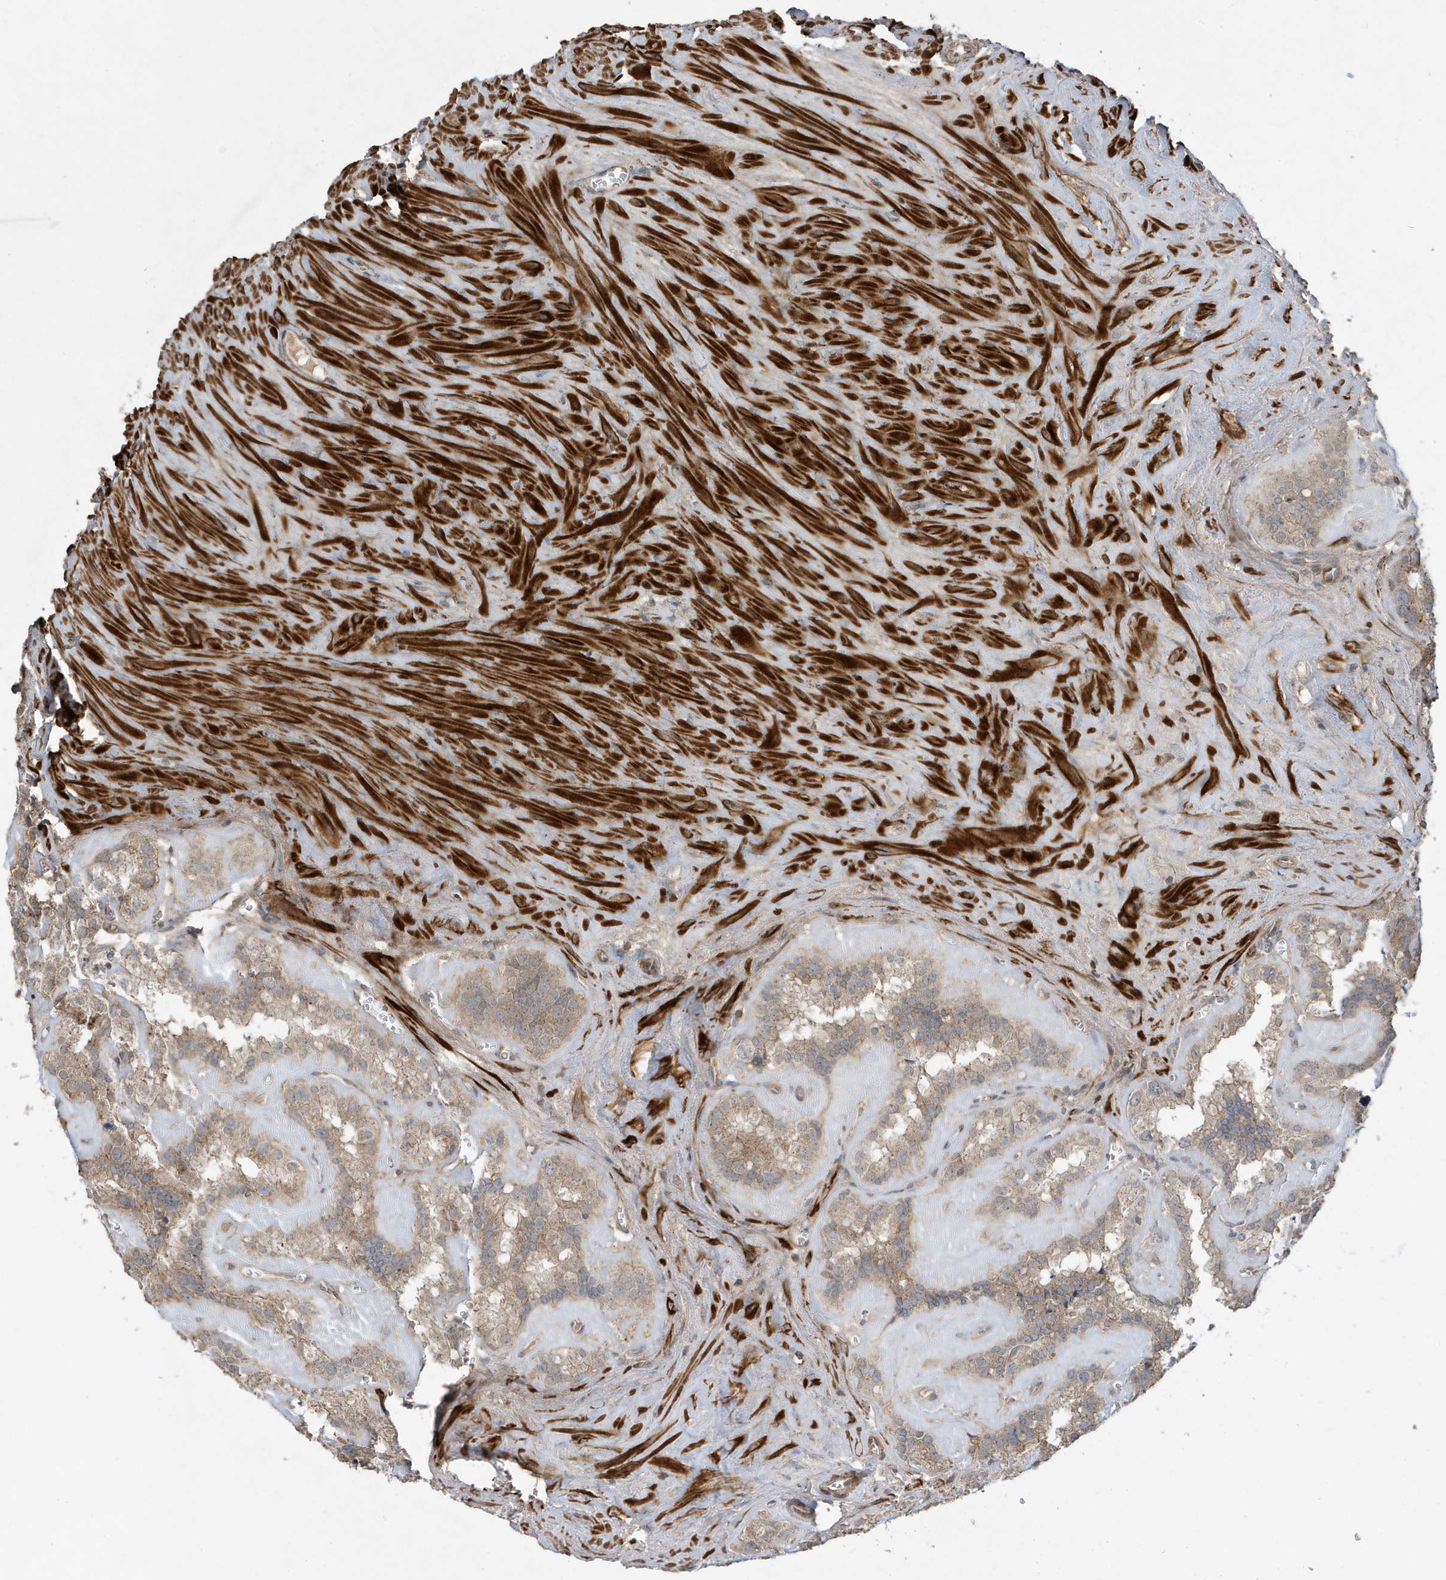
{"staining": {"intensity": "weak", "quantity": ">75%", "location": "cytoplasmic/membranous"}, "tissue": "seminal vesicle", "cell_type": "Glandular cells", "image_type": "normal", "snomed": [{"axis": "morphology", "description": "Normal tissue, NOS"}, {"axis": "topography", "description": "Prostate"}, {"axis": "topography", "description": "Seminal veicle"}], "caption": "IHC of unremarkable seminal vesicle shows low levels of weak cytoplasmic/membranous staining in approximately >75% of glandular cells. The protein is stained brown, and the nuclei are stained in blue (DAB IHC with brightfield microscopy, high magnification).", "gene": "PRRT3", "patient": {"sex": "male", "age": 59}}